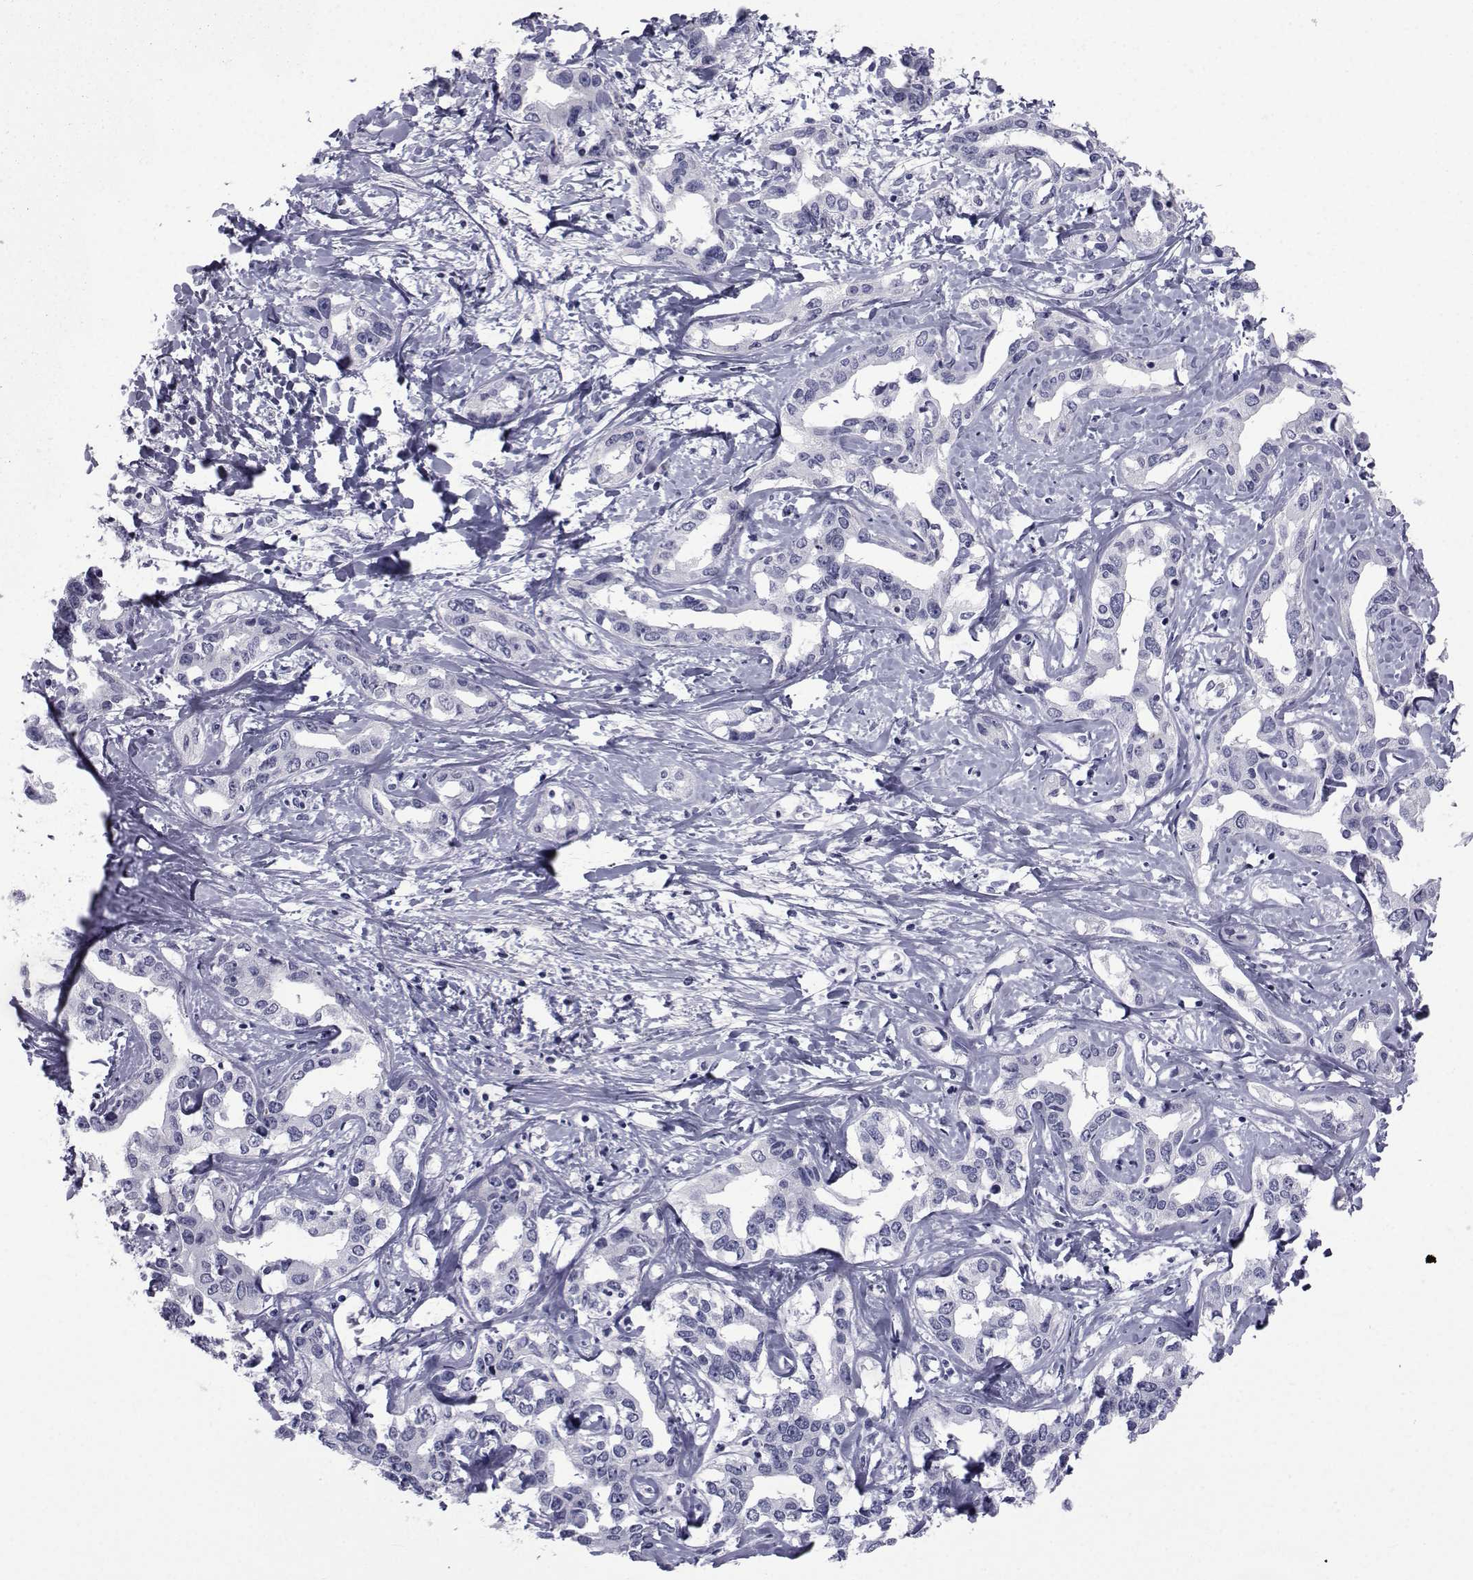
{"staining": {"intensity": "negative", "quantity": "none", "location": "none"}, "tissue": "liver cancer", "cell_type": "Tumor cells", "image_type": "cancer", "snomed": [{"axis": "morphology", "description": "Cholangiocarcinoma"}, {"axis": "topography", "description": "Liver"}], "caption": "Immunohistochemistry (IHC) of human liver cancer shows no staining in tumor cells. (Stains: DAB (3,3'-diaminobenzidine) IHC with hematoxylin counter stain, Microscopy: brightfield microscopy at high magnification).", "gene": "PDE6H", "patient": {"sex": "male", "age": 59}}